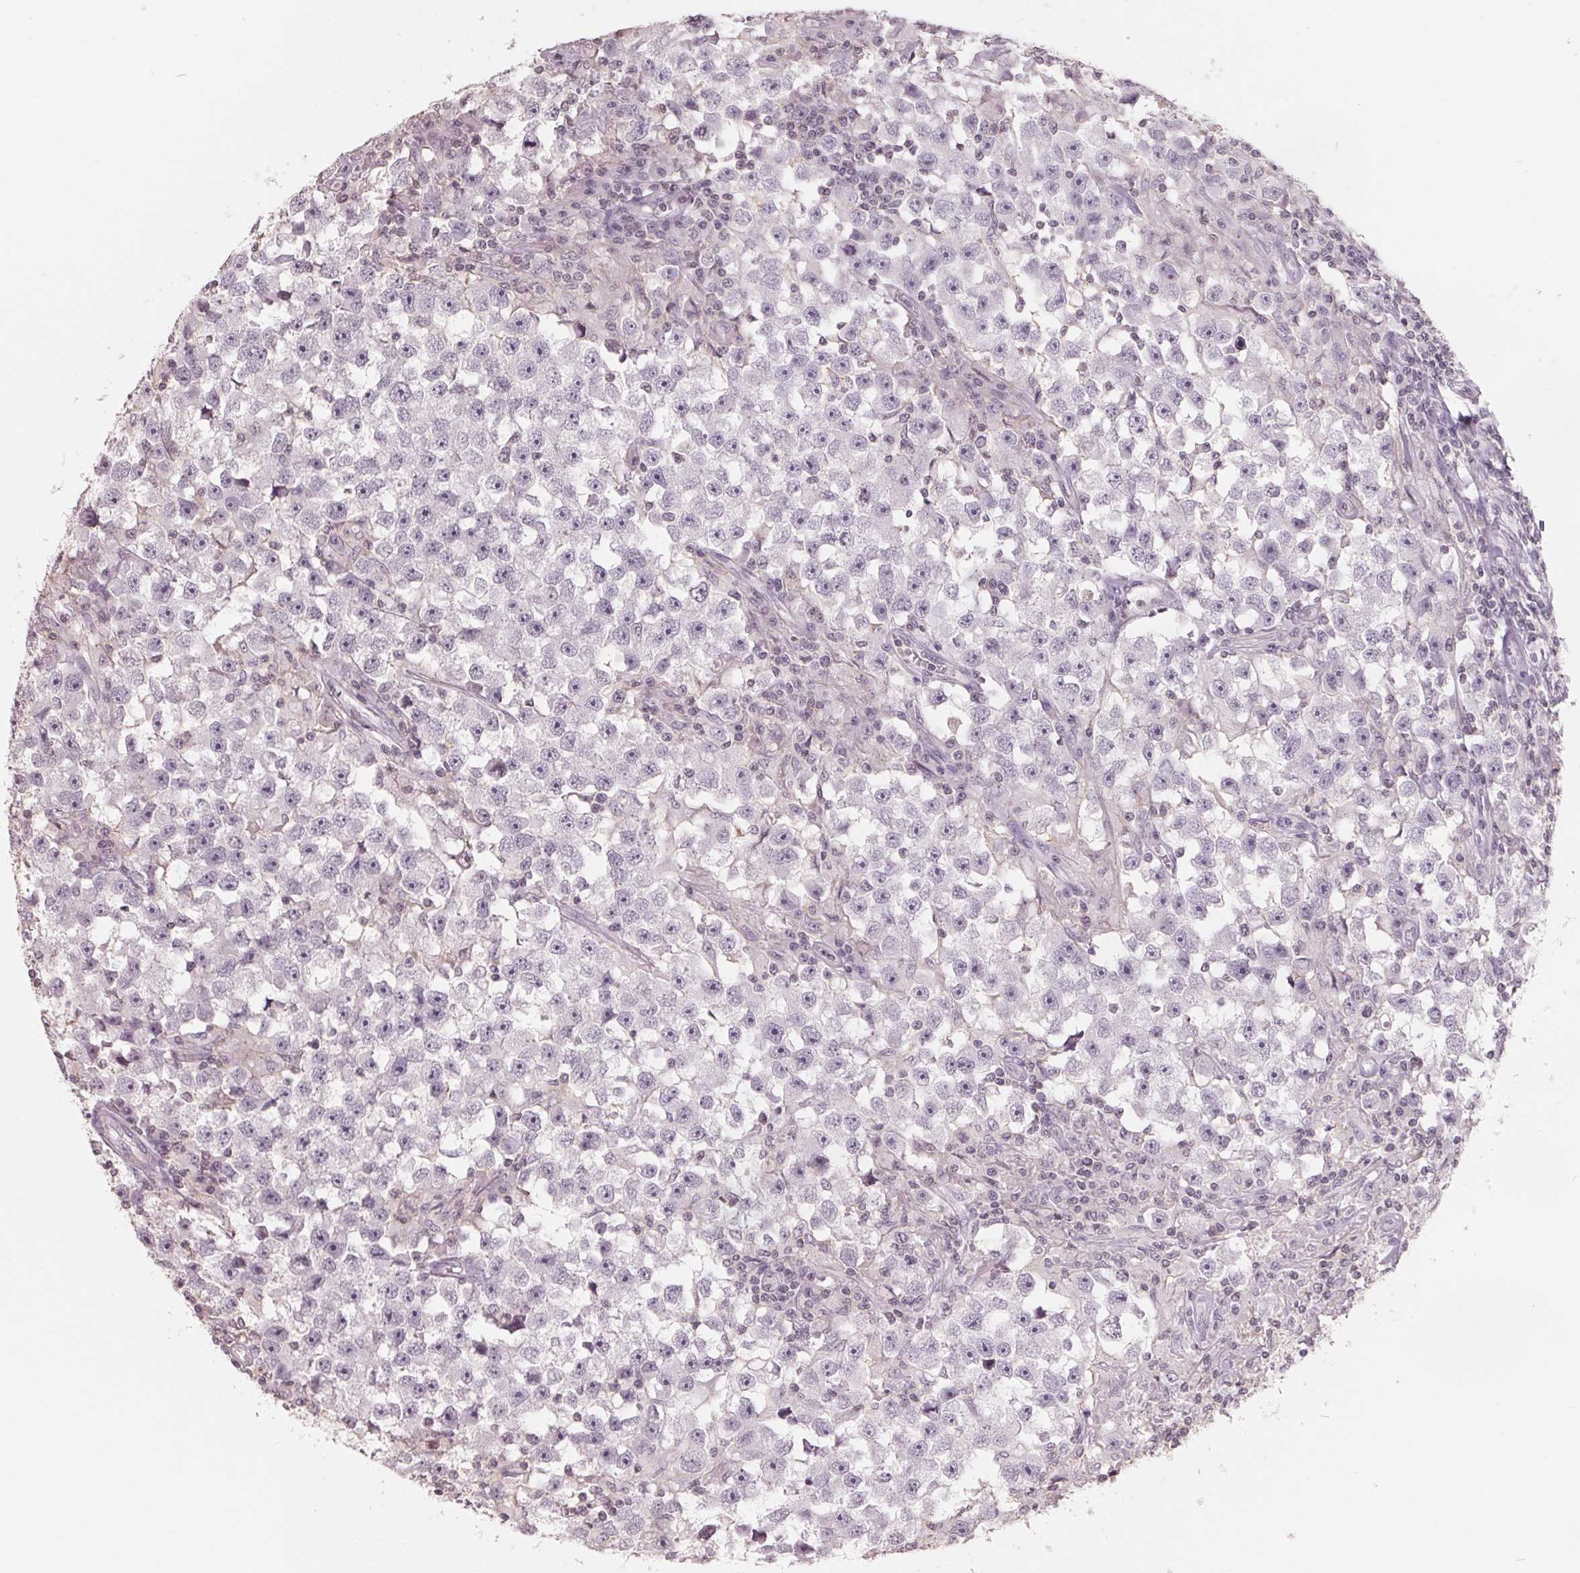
{"staining": {"intensity": "negative", "quantity": "none", "location": "none"}, "tissue": "testis cancer", "cell_type": "Tumor cells", "image_type": "cancer", "snomed": [{"axis": "morphology", "description": "Seminoma, NOS"}, {"axis": "topography", "description": "Testis"}], "caption": "Testis cancer was stained to show a protein in brown. There is no significant staining in tumor cells.", "gene": "FTCD", "patient": {"sex": "male", "age": 33}}